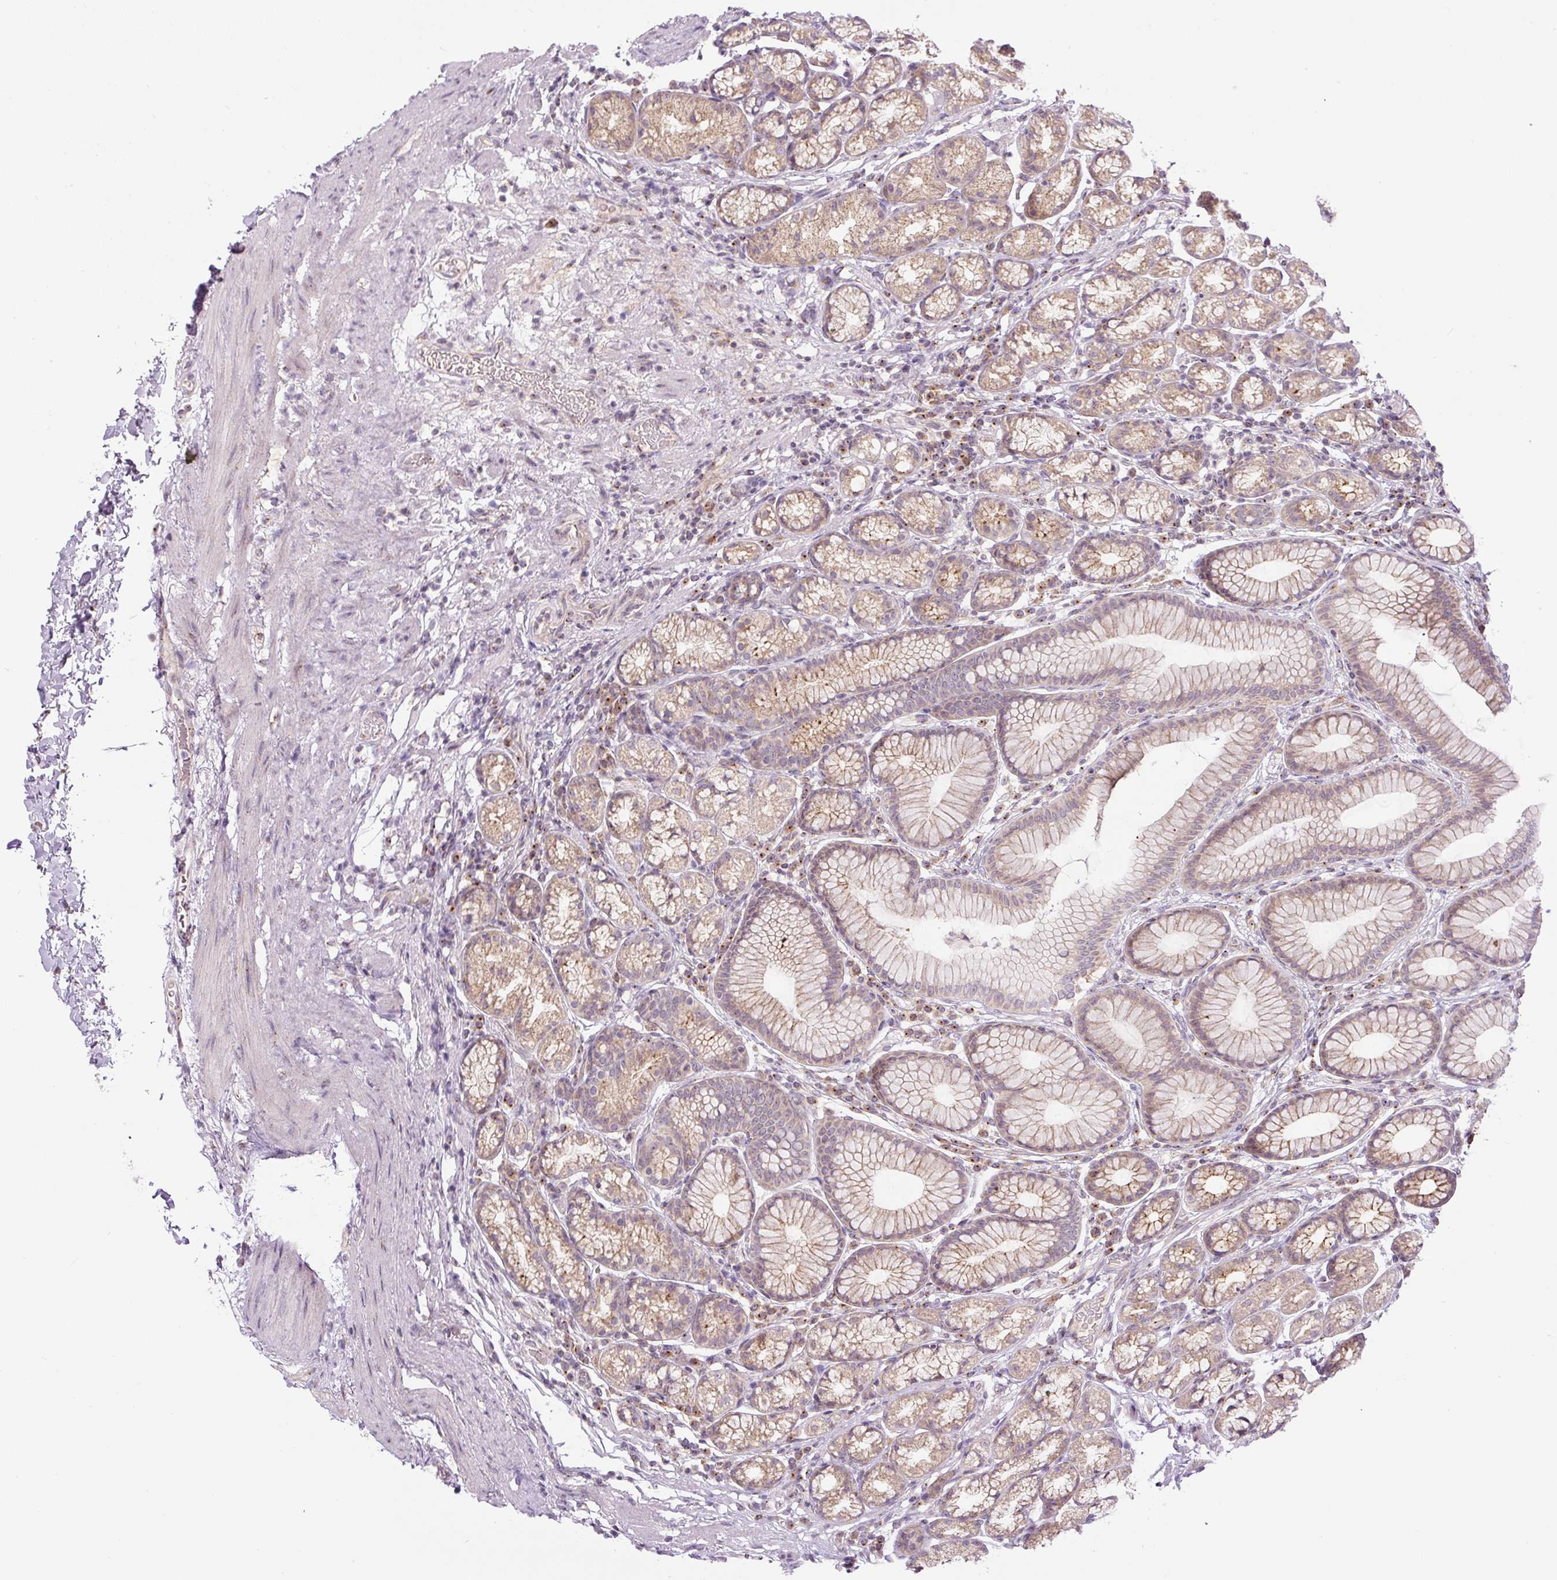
{"staining": {"intensity": "weak", "quantity": ">75%", "location": "cytoplasmic/membranous"}, "tissue": "stomach", "cell_type": "Glandular cells", "image_type": "normal", "snomed": [{"axis": "morphology", "description": "Normal tissue, NOS"}, {"axis": "topography", "description": "Stomach, lower"}], "caption": "Weak cytoplasmic/membranous protein expression is seen in approximately >75% of glandular cells in stomach. (DAB (3,3'-diaminobenzidine) = brown stain, brightfield microscopy at high magnification).", "gene": "PCM1", "patient": {"sex": "male", "age": 67}}